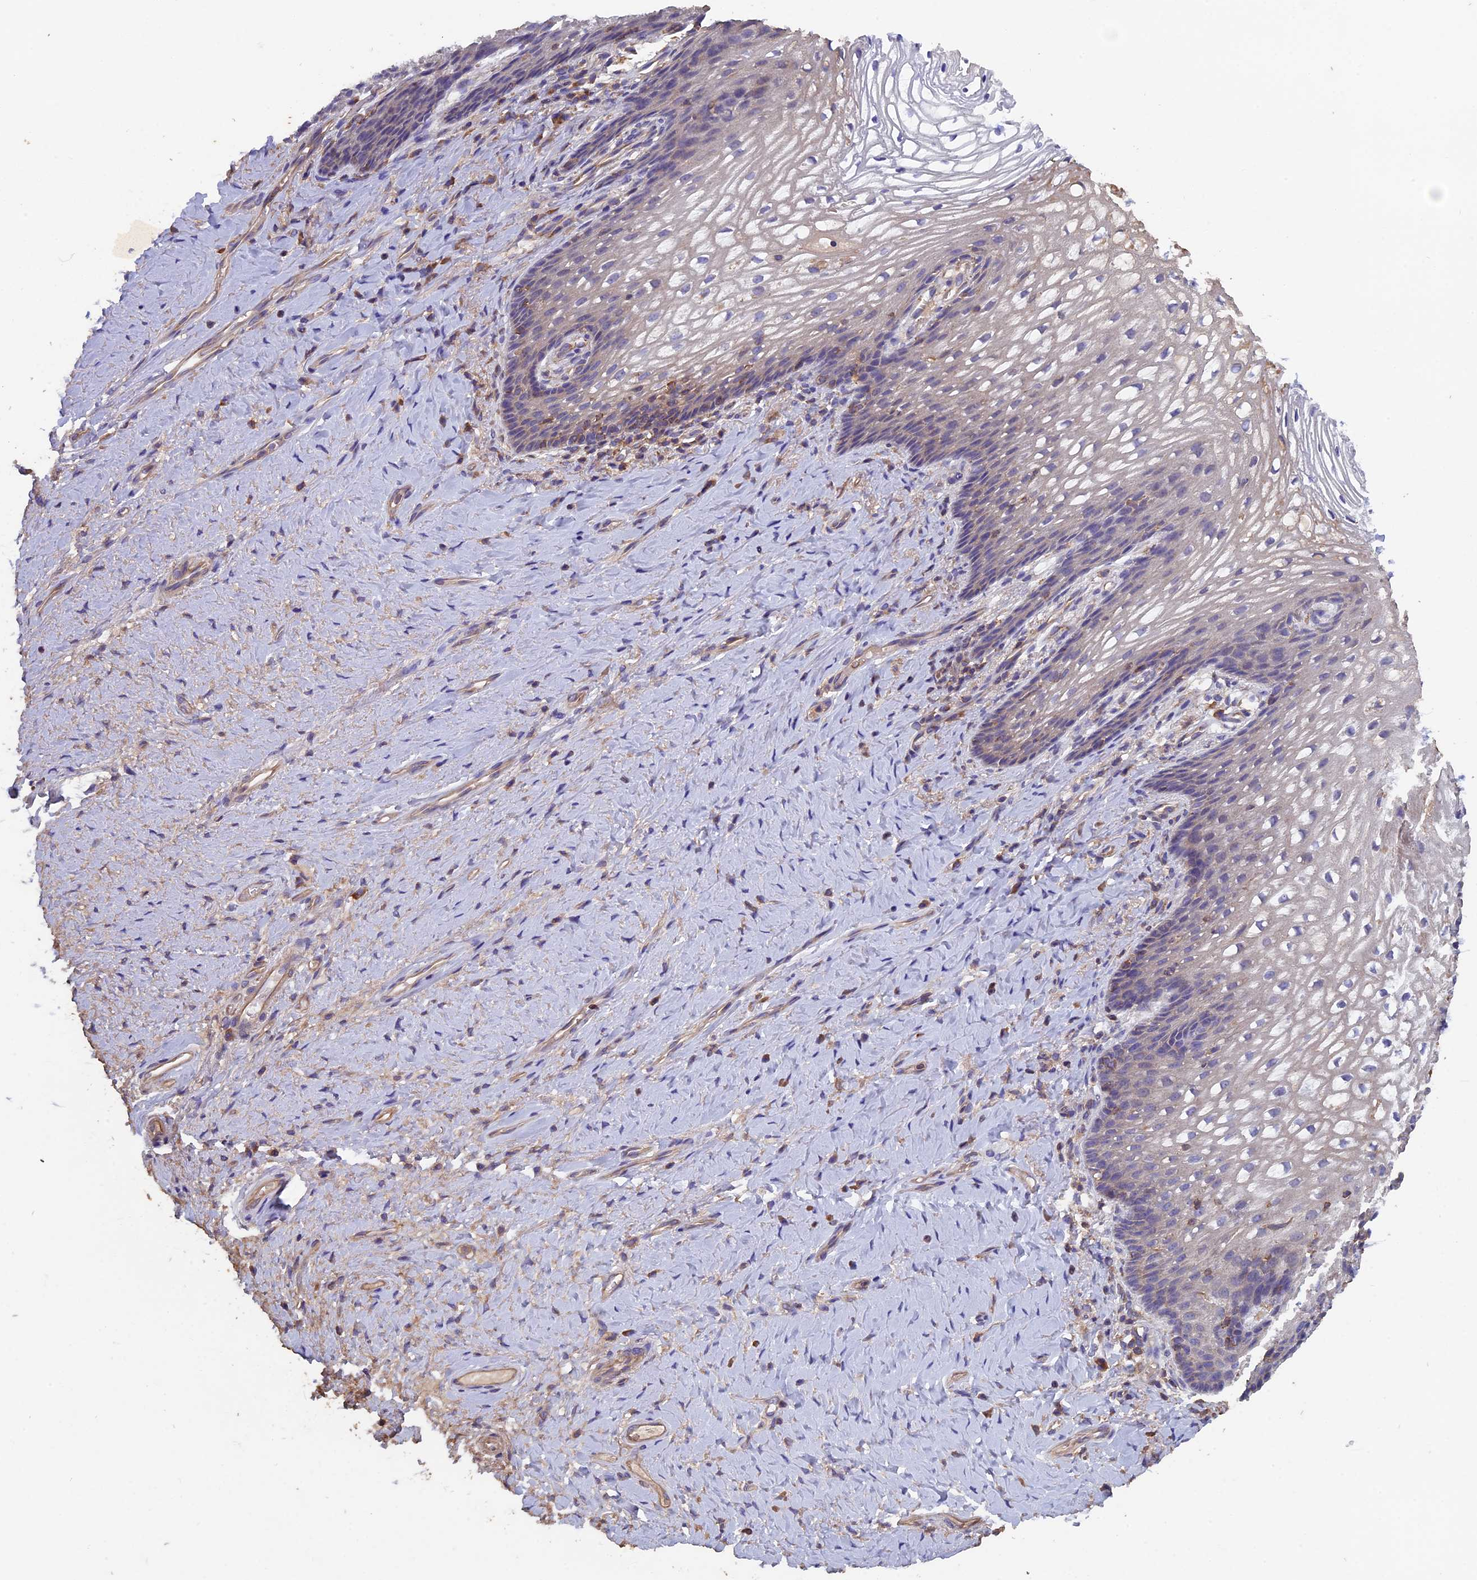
{"staining": {"intensity": "negative", "quantity": "none", "location": "none"}, "tissue": "vagina", "cell_type": "Squamous epithelial cells", "image_type": "normal", "snomed": [{"axis": "morphology", "description": "Normal tissue, NOS"}, {"axis": "topography", "description": "Vagina"}], "caption": "There is no significant expression in squamous epithelial cells of vagina. (DAB immunohistochemistry visualized using brightfield microscopy, high magnification).", "gene": "CCDC153", "patient": {"sex": "female", "age": 60}}